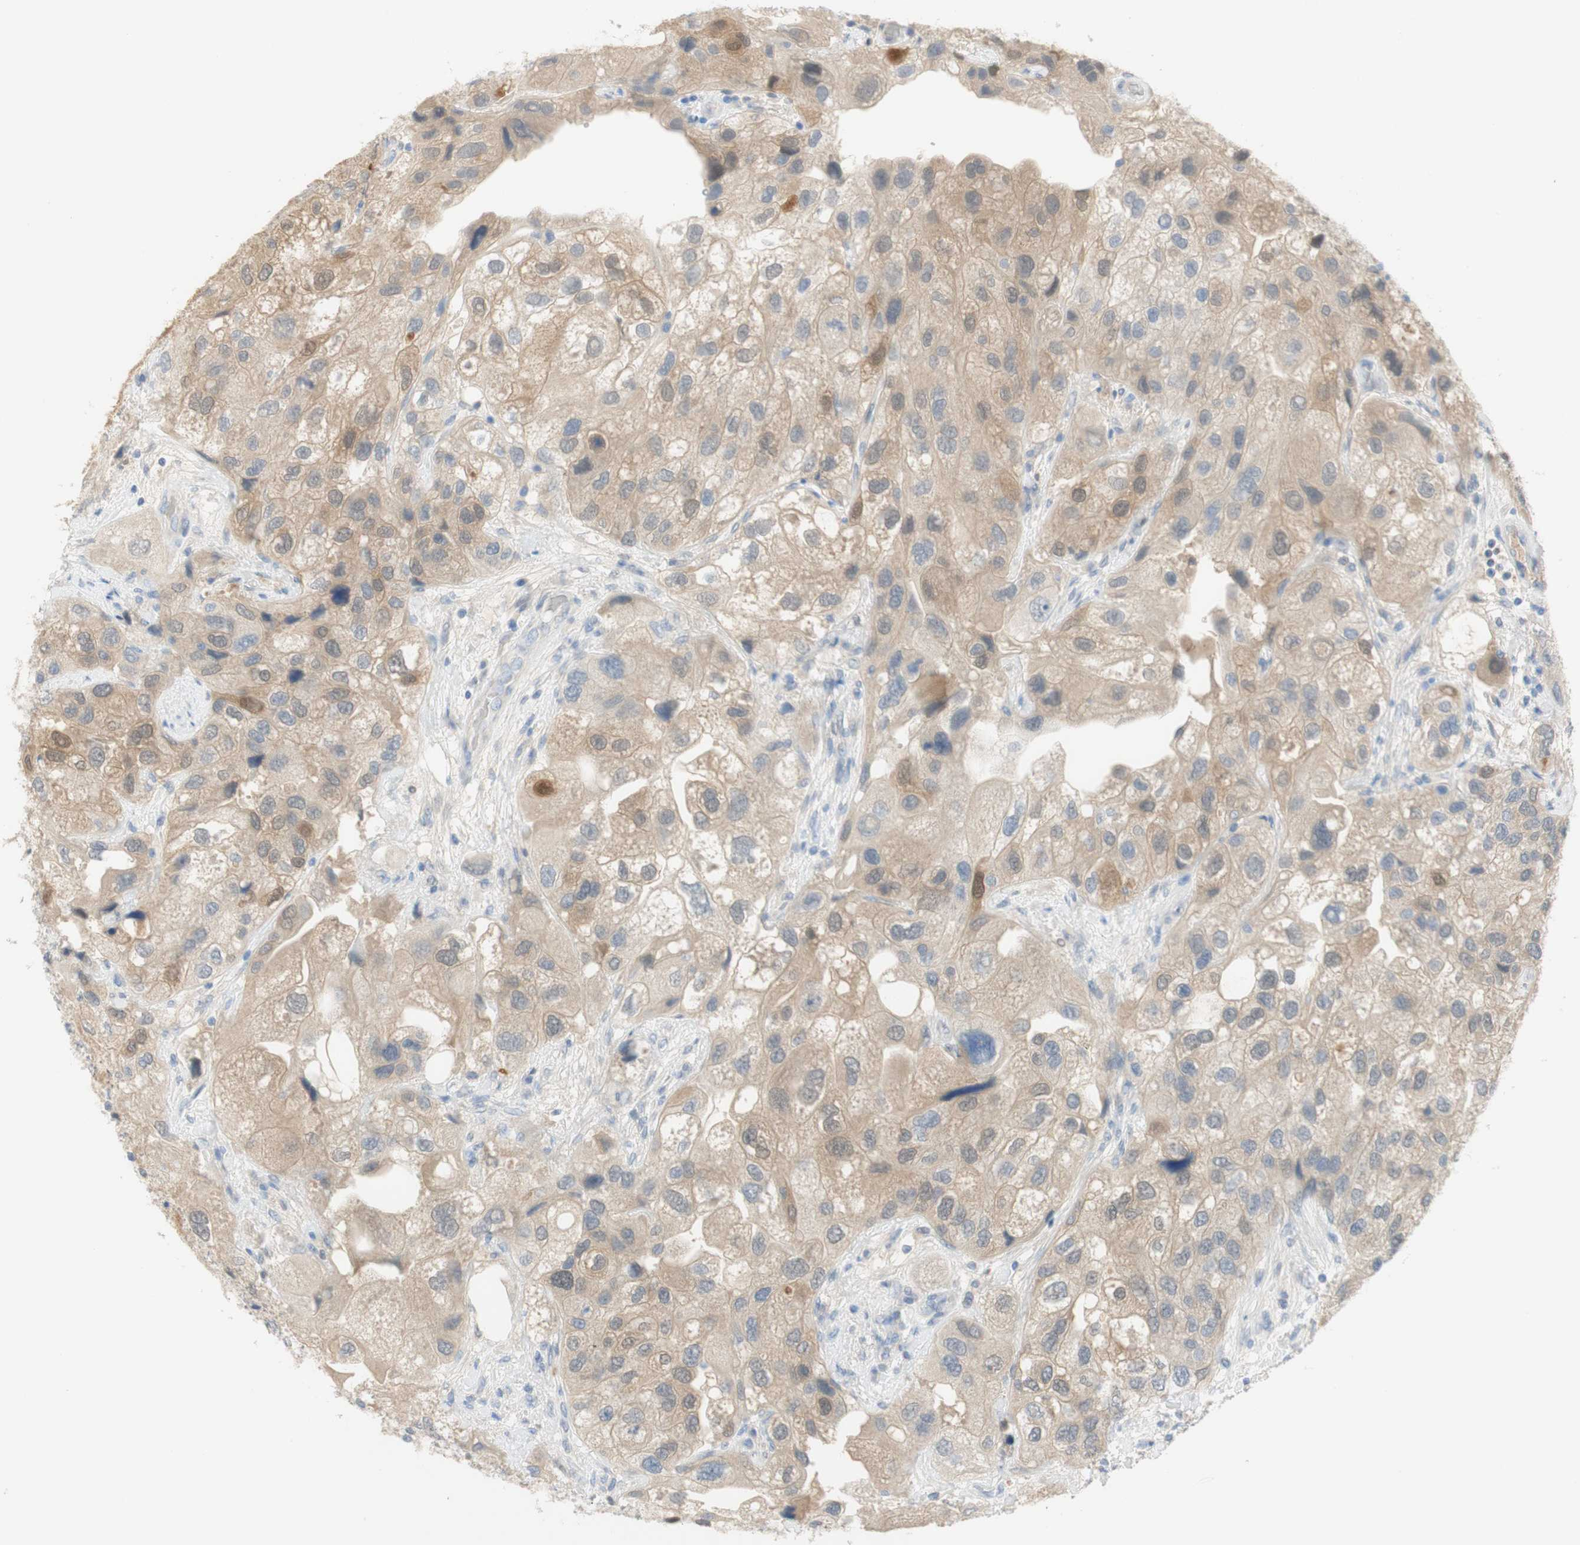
{"staining": {"intensity": "moderate", "quantity": "<25%", "location": "cytoplasmic/membranous,nuclear"}, "tissue": "urothelial cancer", "cell_type": "Tumor cells", "image_type": "cancer", "snomed": [{"axis": "morphology", "description": "Urothelial carcinoma, High grade"}, {"axis": "topography", "description": "Urinary bladder"}], "caption": "High-grade urothelial carcinoma was stained to show a protein in brown. There is low levels of moderate cytoplasmic/membranous and nuclear staining in about <25% of tumor cells. Ihc stains the protein in brown and the nuclei are stained blue.", "gene": "SELENBP1", "patient": {"sex": "female", "age": 64}}